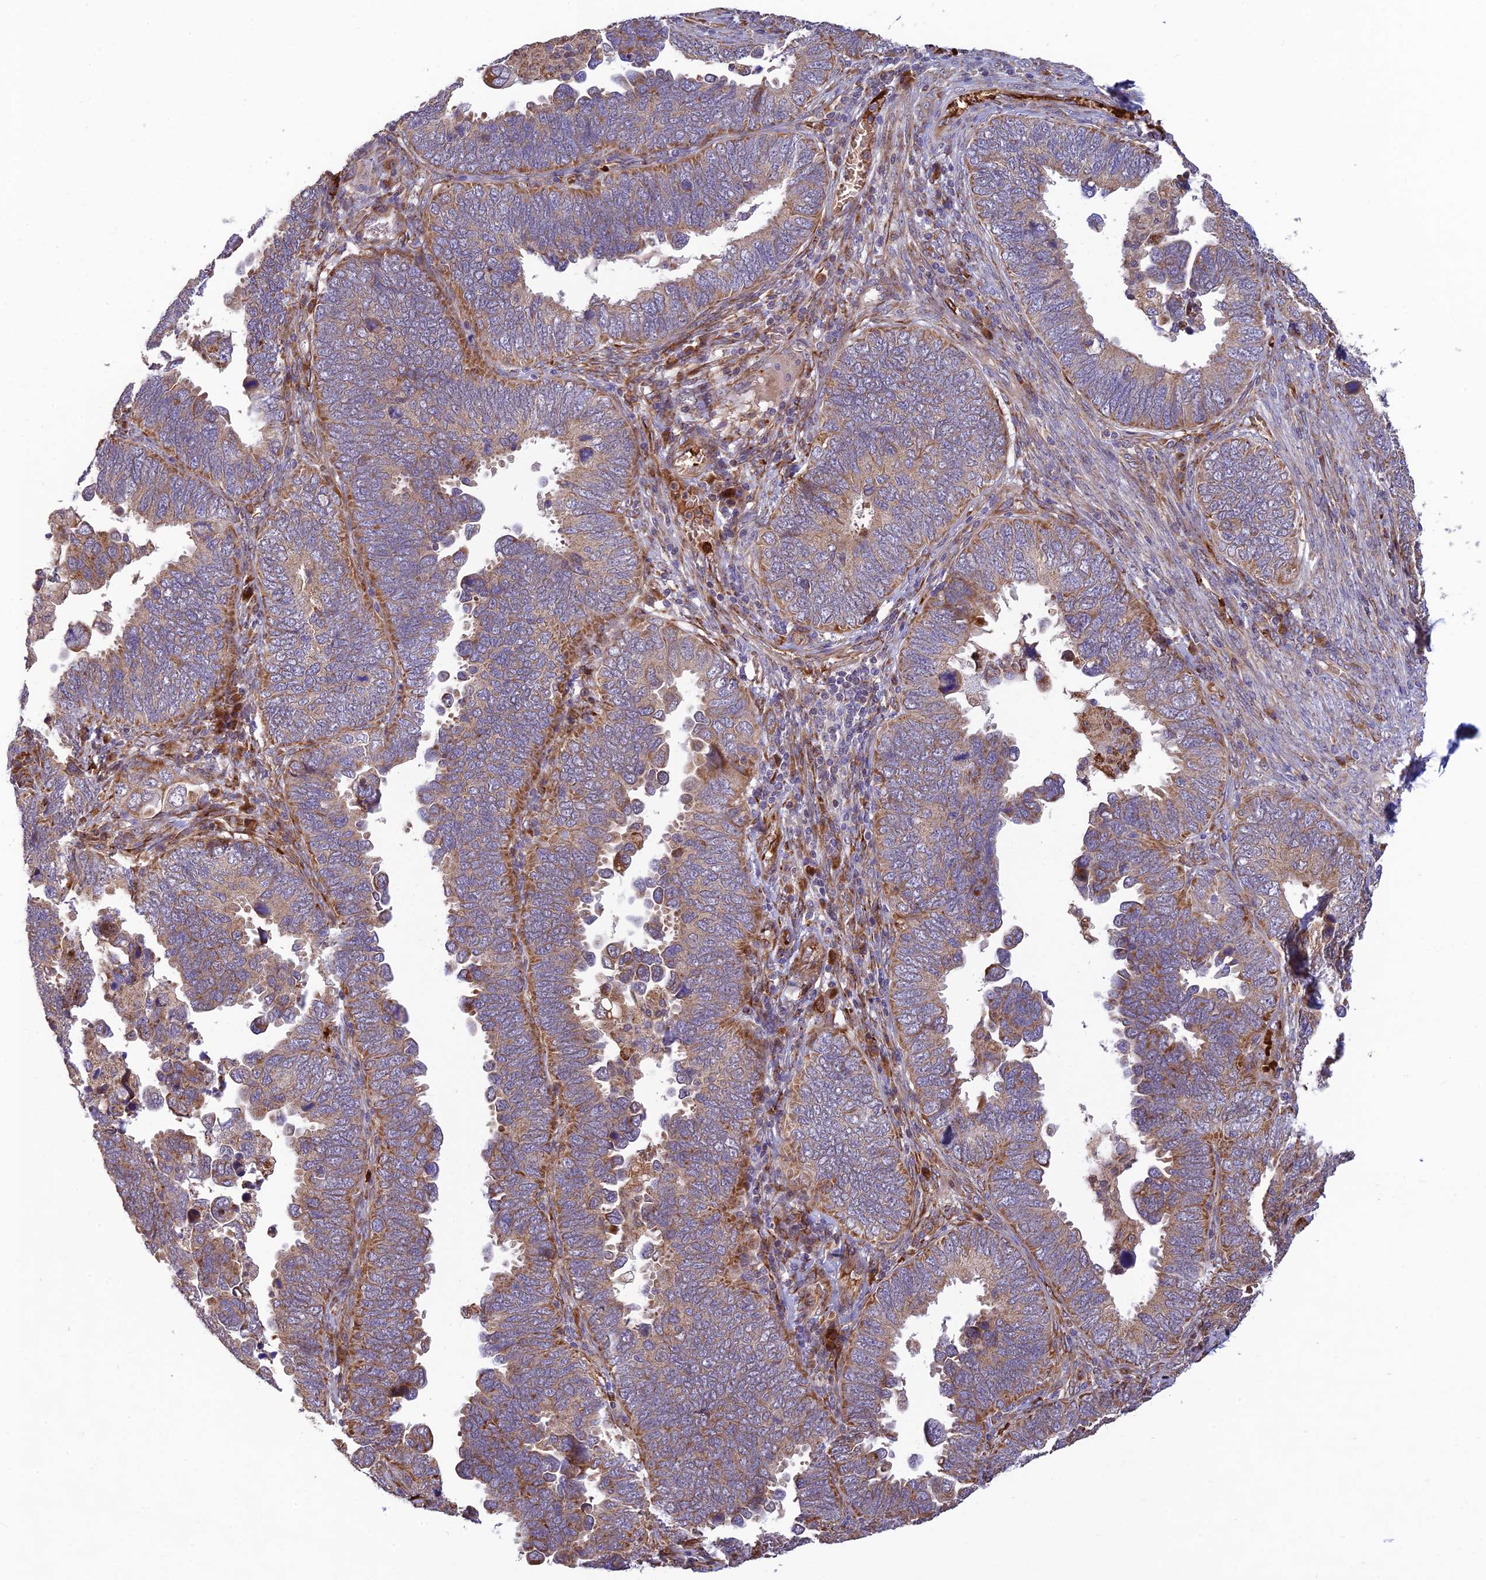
{"staining": {"intensity": "moderate", "quantity": "25%-75%", "location": "cytoplasmic/membranous"}, "tissue": "endometrial cancer", "cell_type": "Tumor cells", "image_type": "cancer", "snomed": [{"axis": "morphology", "description": "Adenocarcinoma, NOS"}, {"axis": "topography", "description": "Endometrium"}], "caption": "Protein expression analysis of endometrial adenocarcinoma exhibits moderate cytoplasmic/membranous staining in about 25%-75% of tumor cells.", "gene": "UFSP2", "patient": {"sex": "female", "age": 79}}